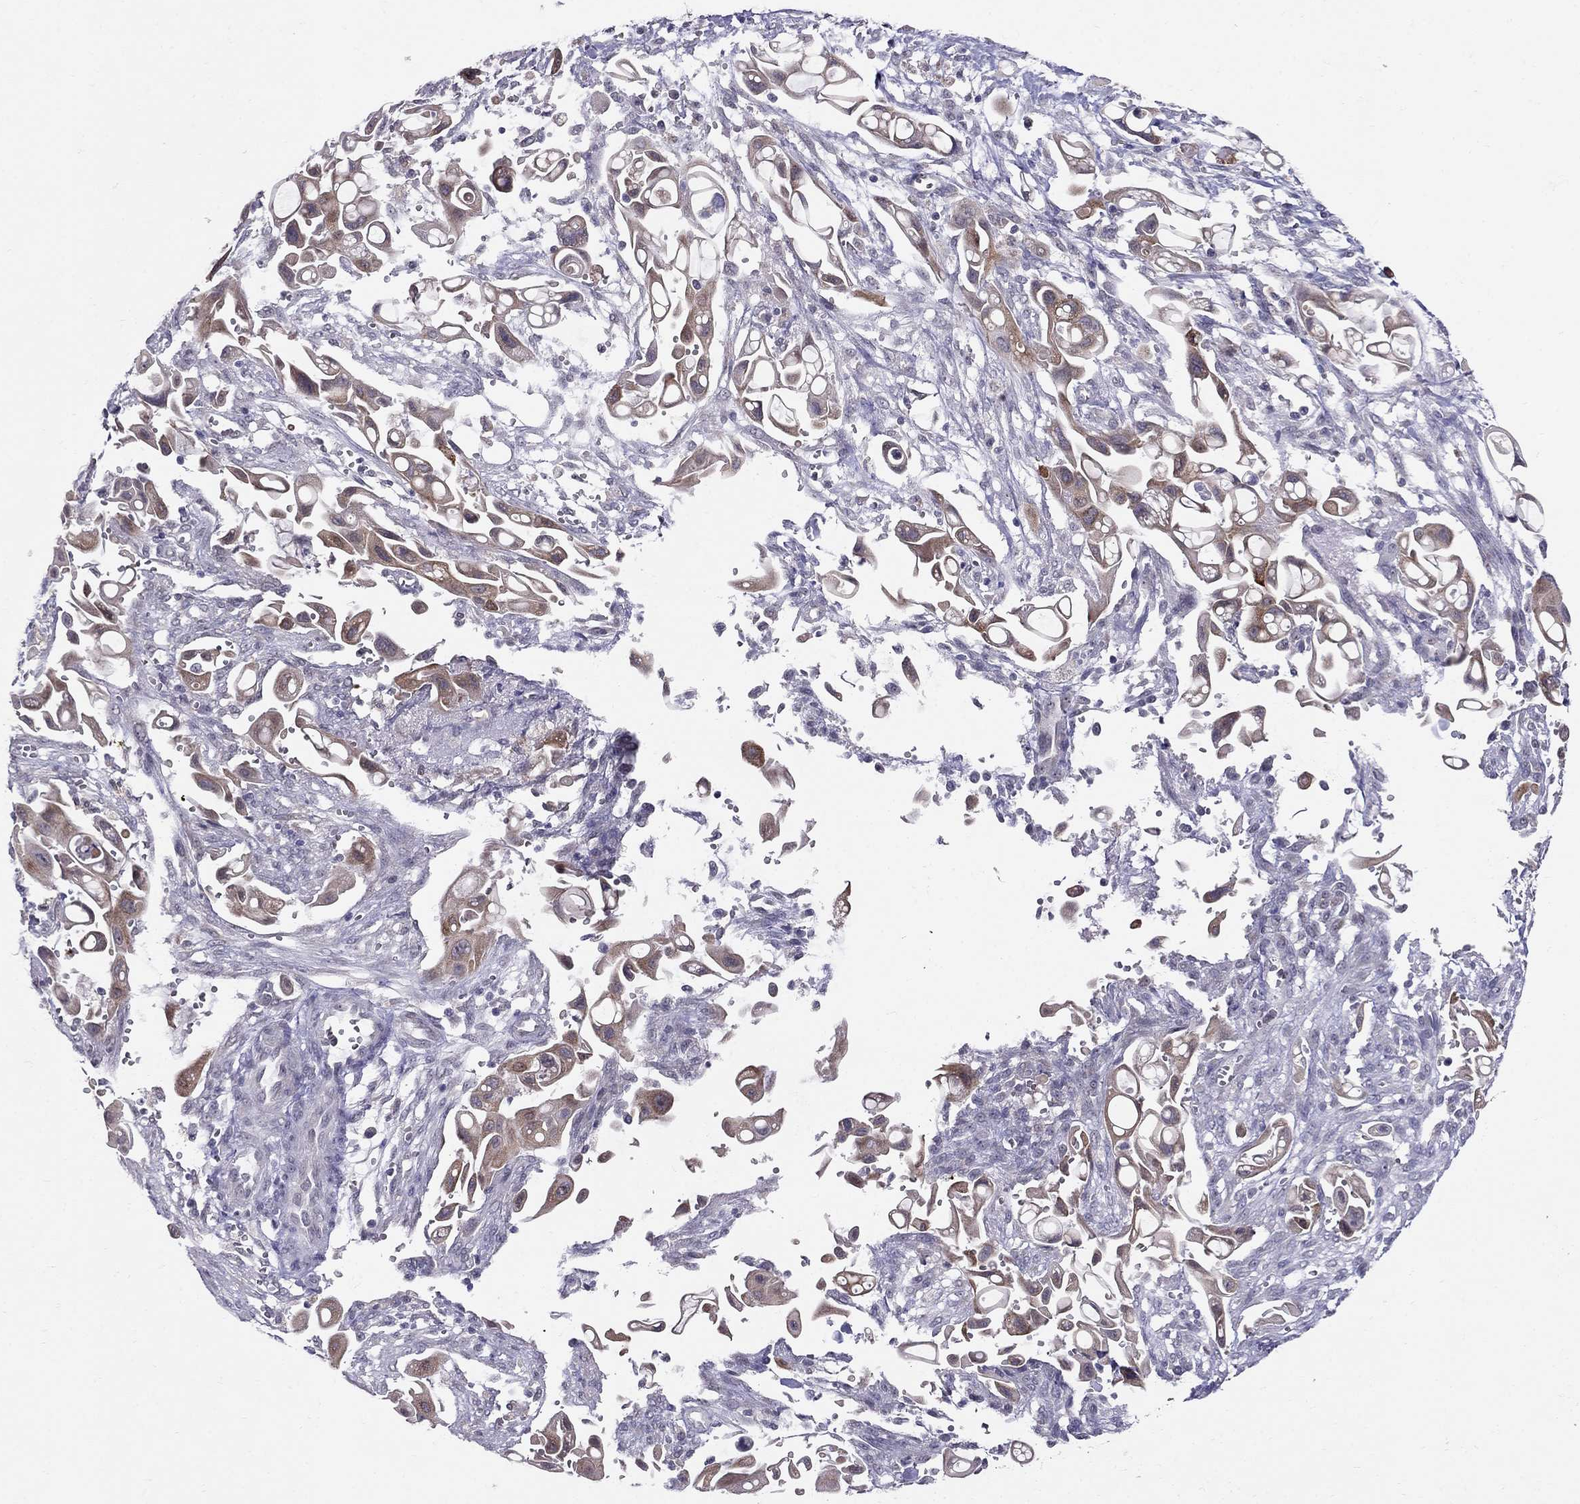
{"staining": {"intensity": "moderate", "quantity": "25%-75%", "location": "cytoplasmic/membranous"}, "tissue": "pancreatic cancer", "cell_type": "Tumor cells", "image_type": "cancer", "snomed": [{"axis": "morphology", "description": "Adenocarcinoma, NOS"}, {"axis": "topography", "description": "Pancreas"}], "caption": "Immunohistochemical staining of human adenocarcinoma (pancreatic) exhibits medium levels of moderate cytoplasmic/membranous expression in approximately 25%-75% of tumor cells.", "gene": "MYO3B", "patient": {"sex": "male", "age": 50}}